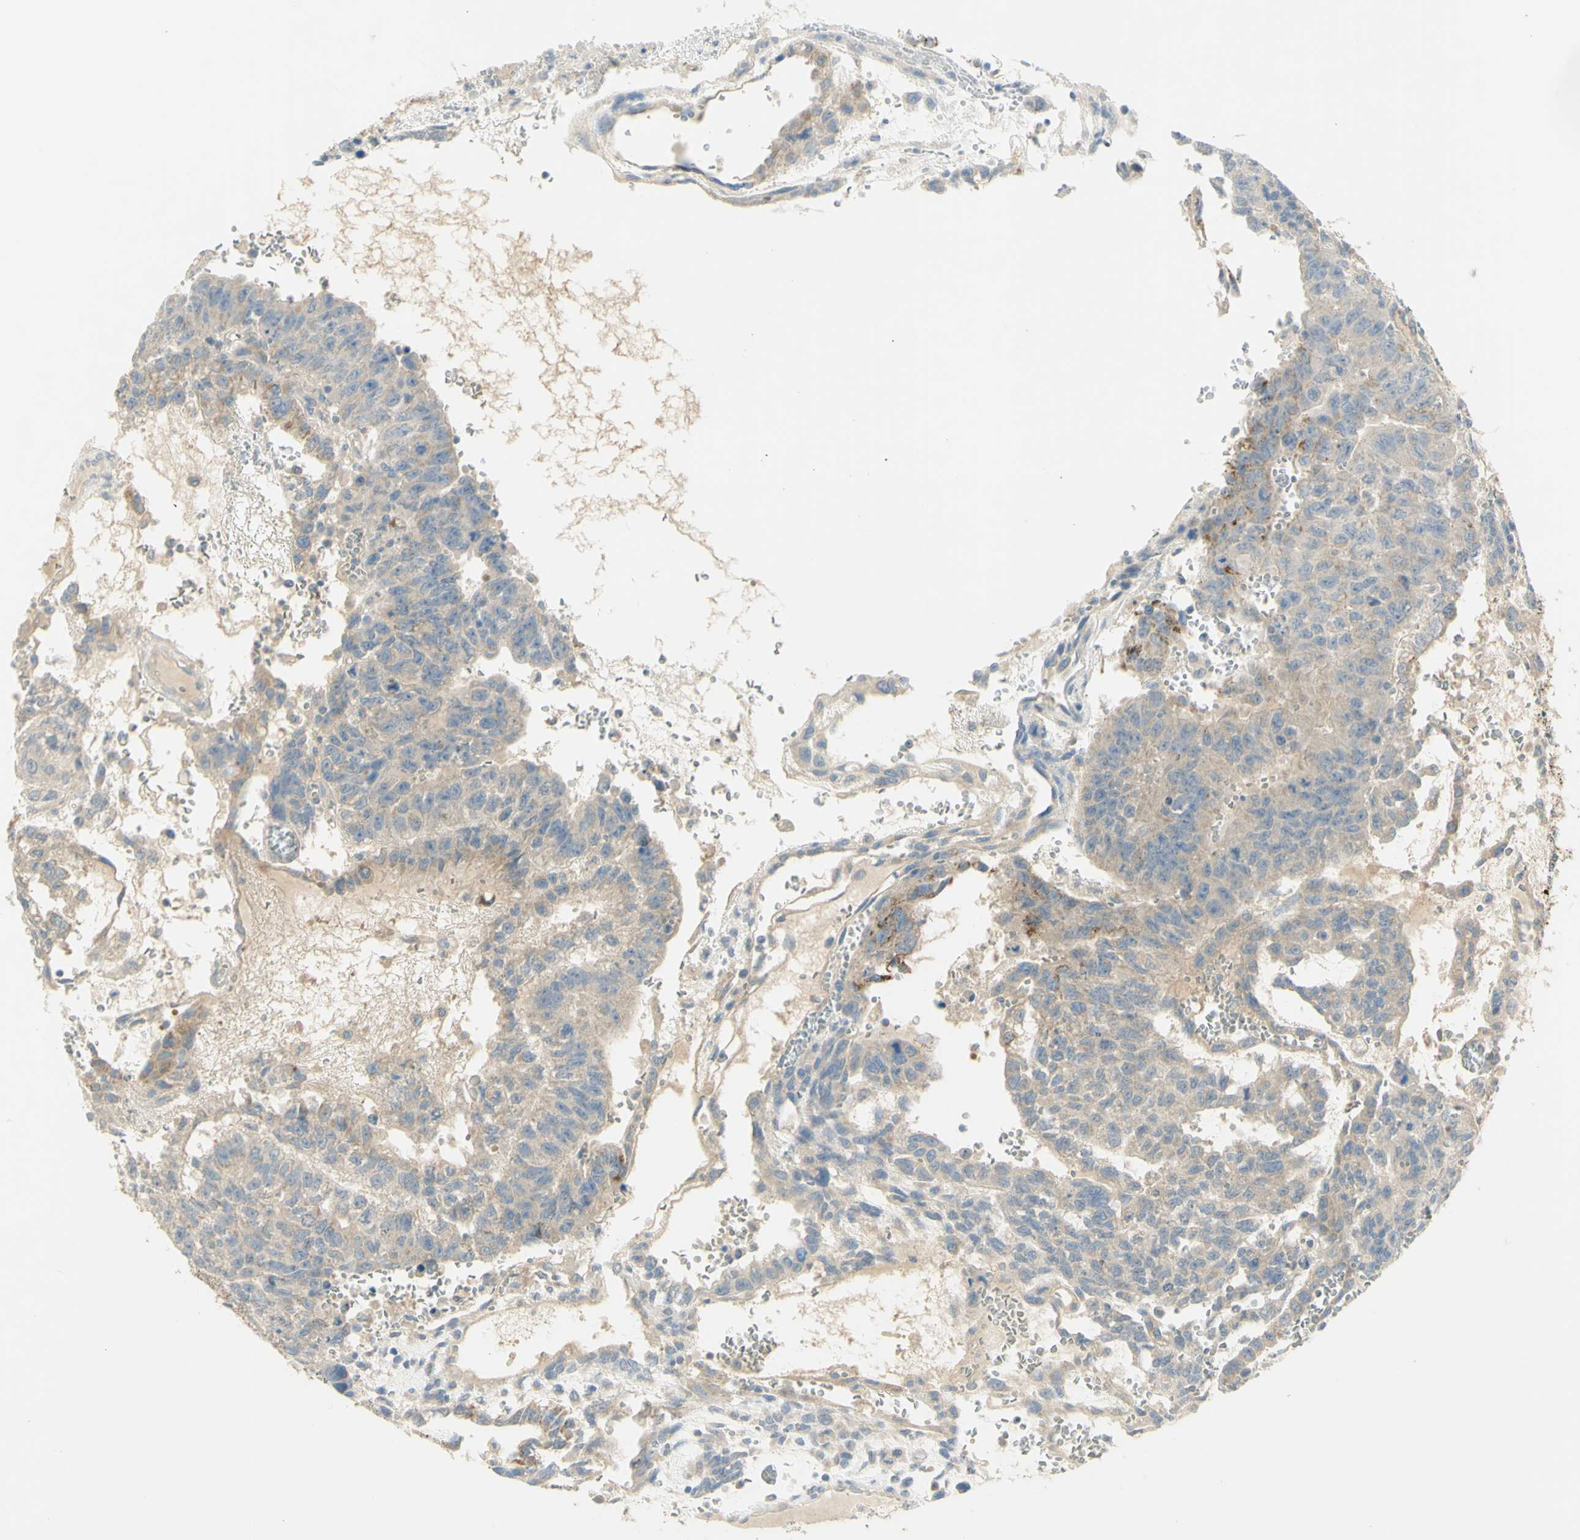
{"staining": {"intensity": "weak", "quantity": ">75%", "location": "cytoplasmic/membranous"}, "tissue": "testis cancer", "cell_type": "Tumor cells", "image_type": "cancer", "snomed": [{"axis": "morphology", "description": "Seminoma, NOS"}, {"axis": "morphology", "description": "Carcinoma, Embryonal, NOS"}, {"axis": "topography", "description": "Testis"}], "caption": "Testis cancer stained with a brown dye exhibits weak cytoplasmic/membranous positive expression in about >75% of tumor cells.", "gene": "GCNT3", "patient": {"sex": "male", "age": 52}}